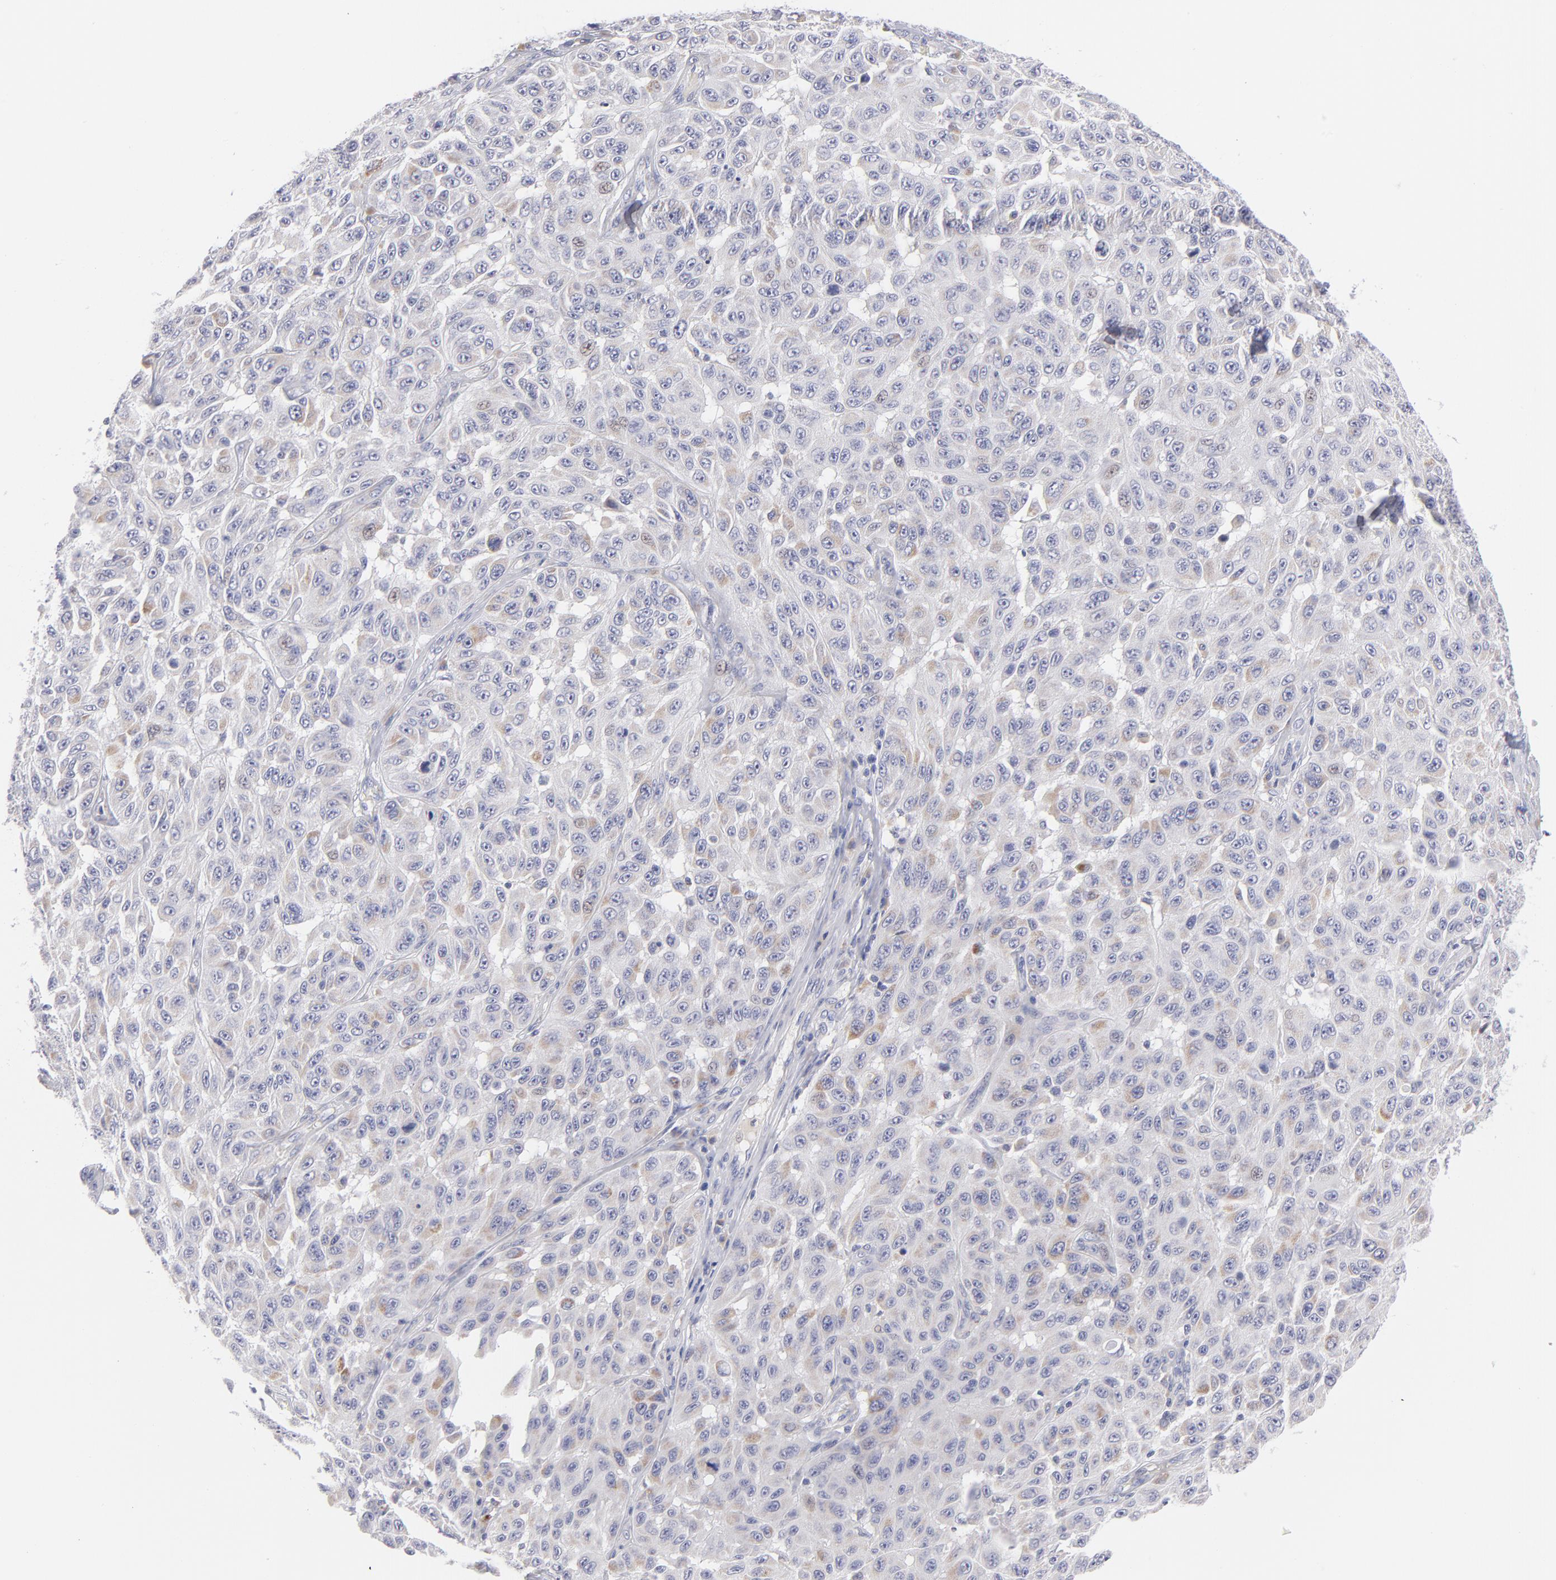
{"staining": {"intensity": "weak", "quantity": "25%-75%", "location": "cytoplasmic/membranous"}, "tissue": "melanoma", "cell_type": "Tumor cells", "image_type": "cancer", "snomed": [{"axis": "morphology", "description": "Malignant melanoma, NOS"}, {"axis": "topography", "description": "Skin"}], "caption": "Immunohistochemistry (IHC) of melanoma exhibits low levels of weak cytoplasmic/membranous positivity in approximately 25%-75% of tumor cells.", "gene": "MTHFD2", "patient": {"sex": "male", "age": 30}}